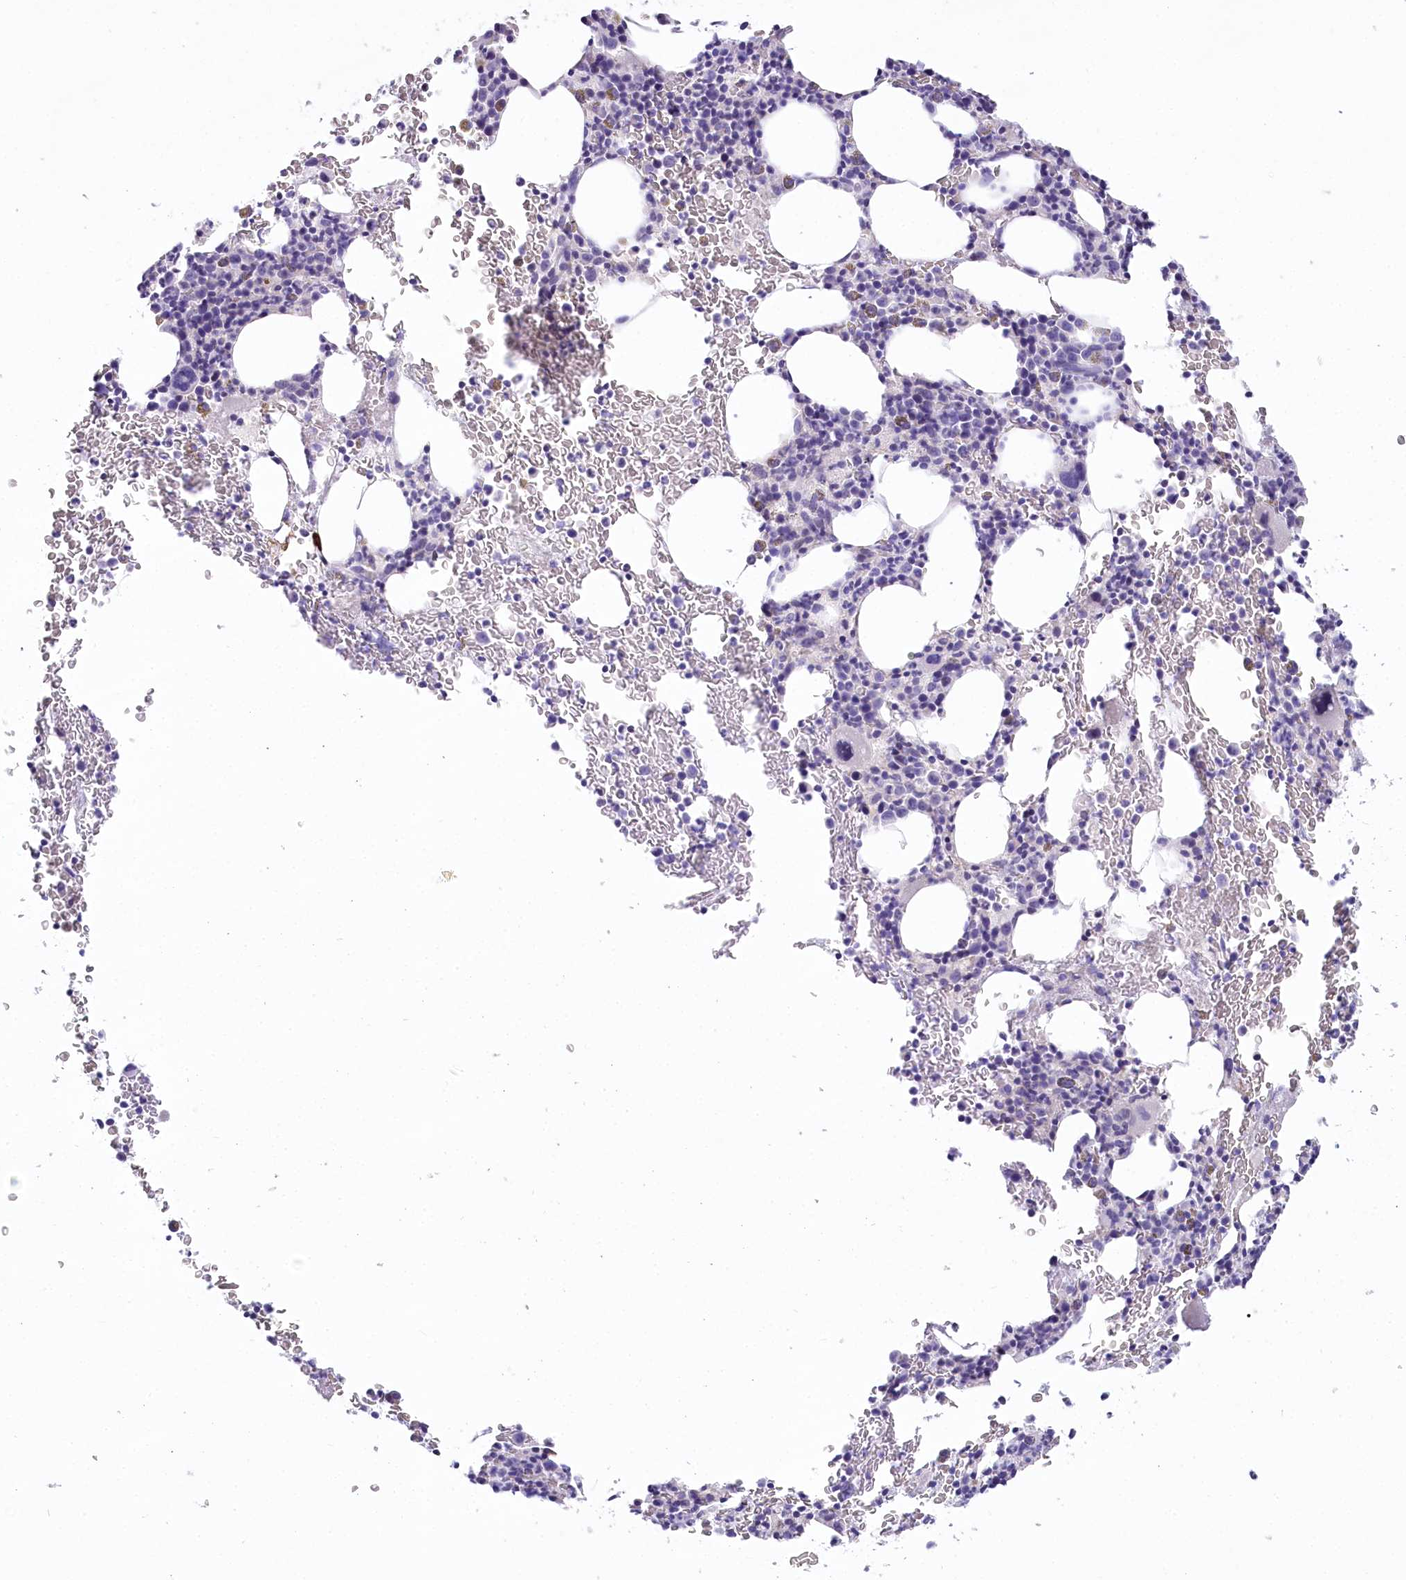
{"staining": {"intensity": "negative", "quantity": "none", "location": "none"}, "tissue": "bone marrow", "cell_type": "Hematopoietic cells", "image_type": "normal", "snomed": [{"axis": "morphology", "description": "Normal tissue, NOS"}, {"axis": "topography", "description": "Bone marrow"}], "caption": "Immunohistochemistry histopathology image of benign bone marrow: human bone marrow stained with DAB demonstrates no significant protein positivity in hematopoietic cells.", "gene": "MYOZ1", "patient": {"sex": "male", "age": 79}}